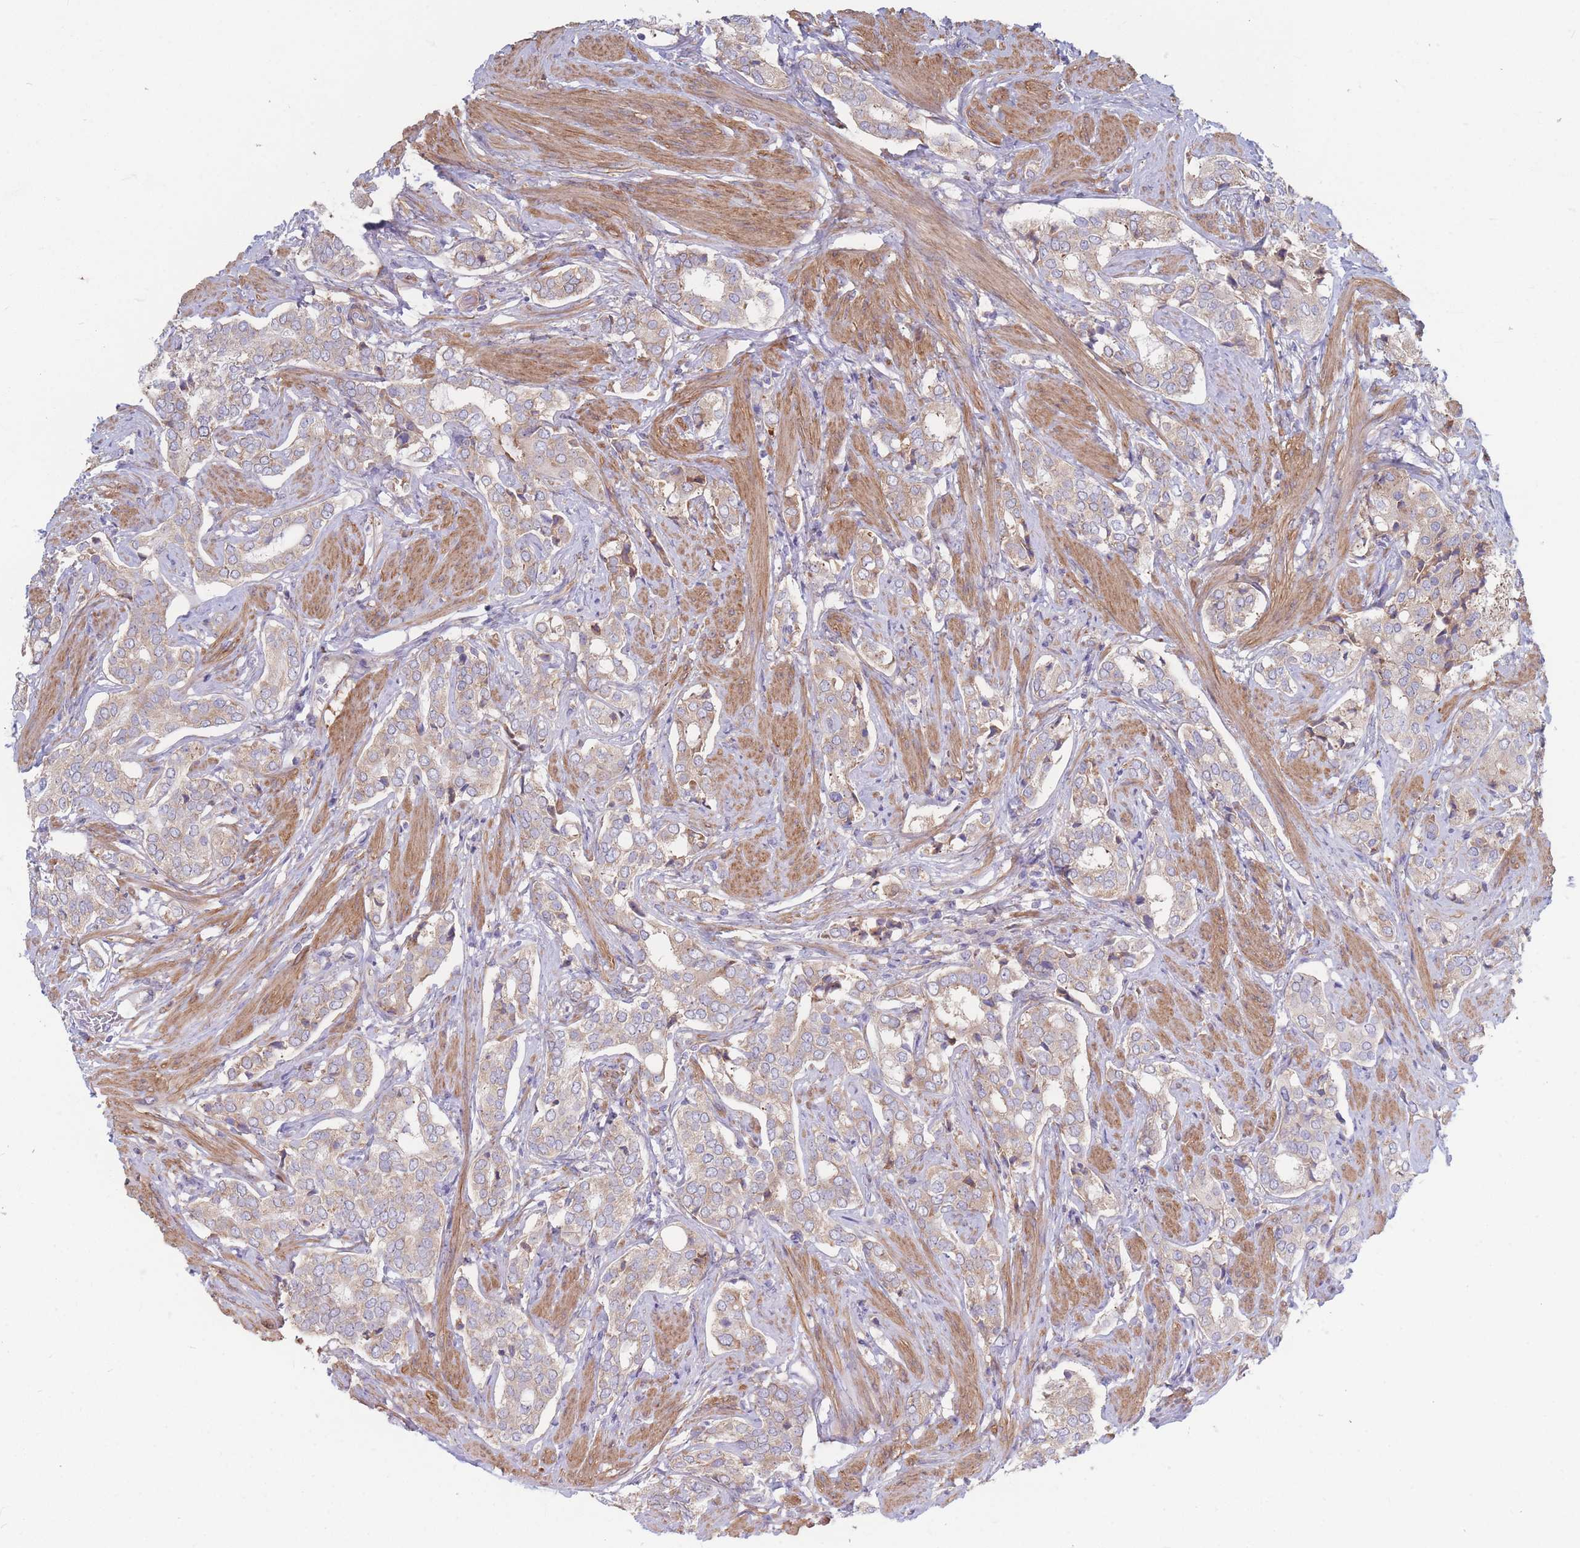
{"staining": {"intensity": "weak", "quantity": ">75%", "location": "cytoplasmic/membranous"}, "tissue": "prostate cancer", "cell_type": "Tumor cells", "image_type": "cancer", "snomed": [{"axis": "morphology", "description": "Adenocarcinoma, High grade"}, {"axis": "topography", "description": "Prostate"}], "caption": "Prostate high-grade adenocarcinoma was stained to show a protein in brown. There is low levels of weak cytoplasmic/membranous staining in about >75% of tumor cells.", "gene": "RPL8", "patient": {"sex": "male", "age": 71}}